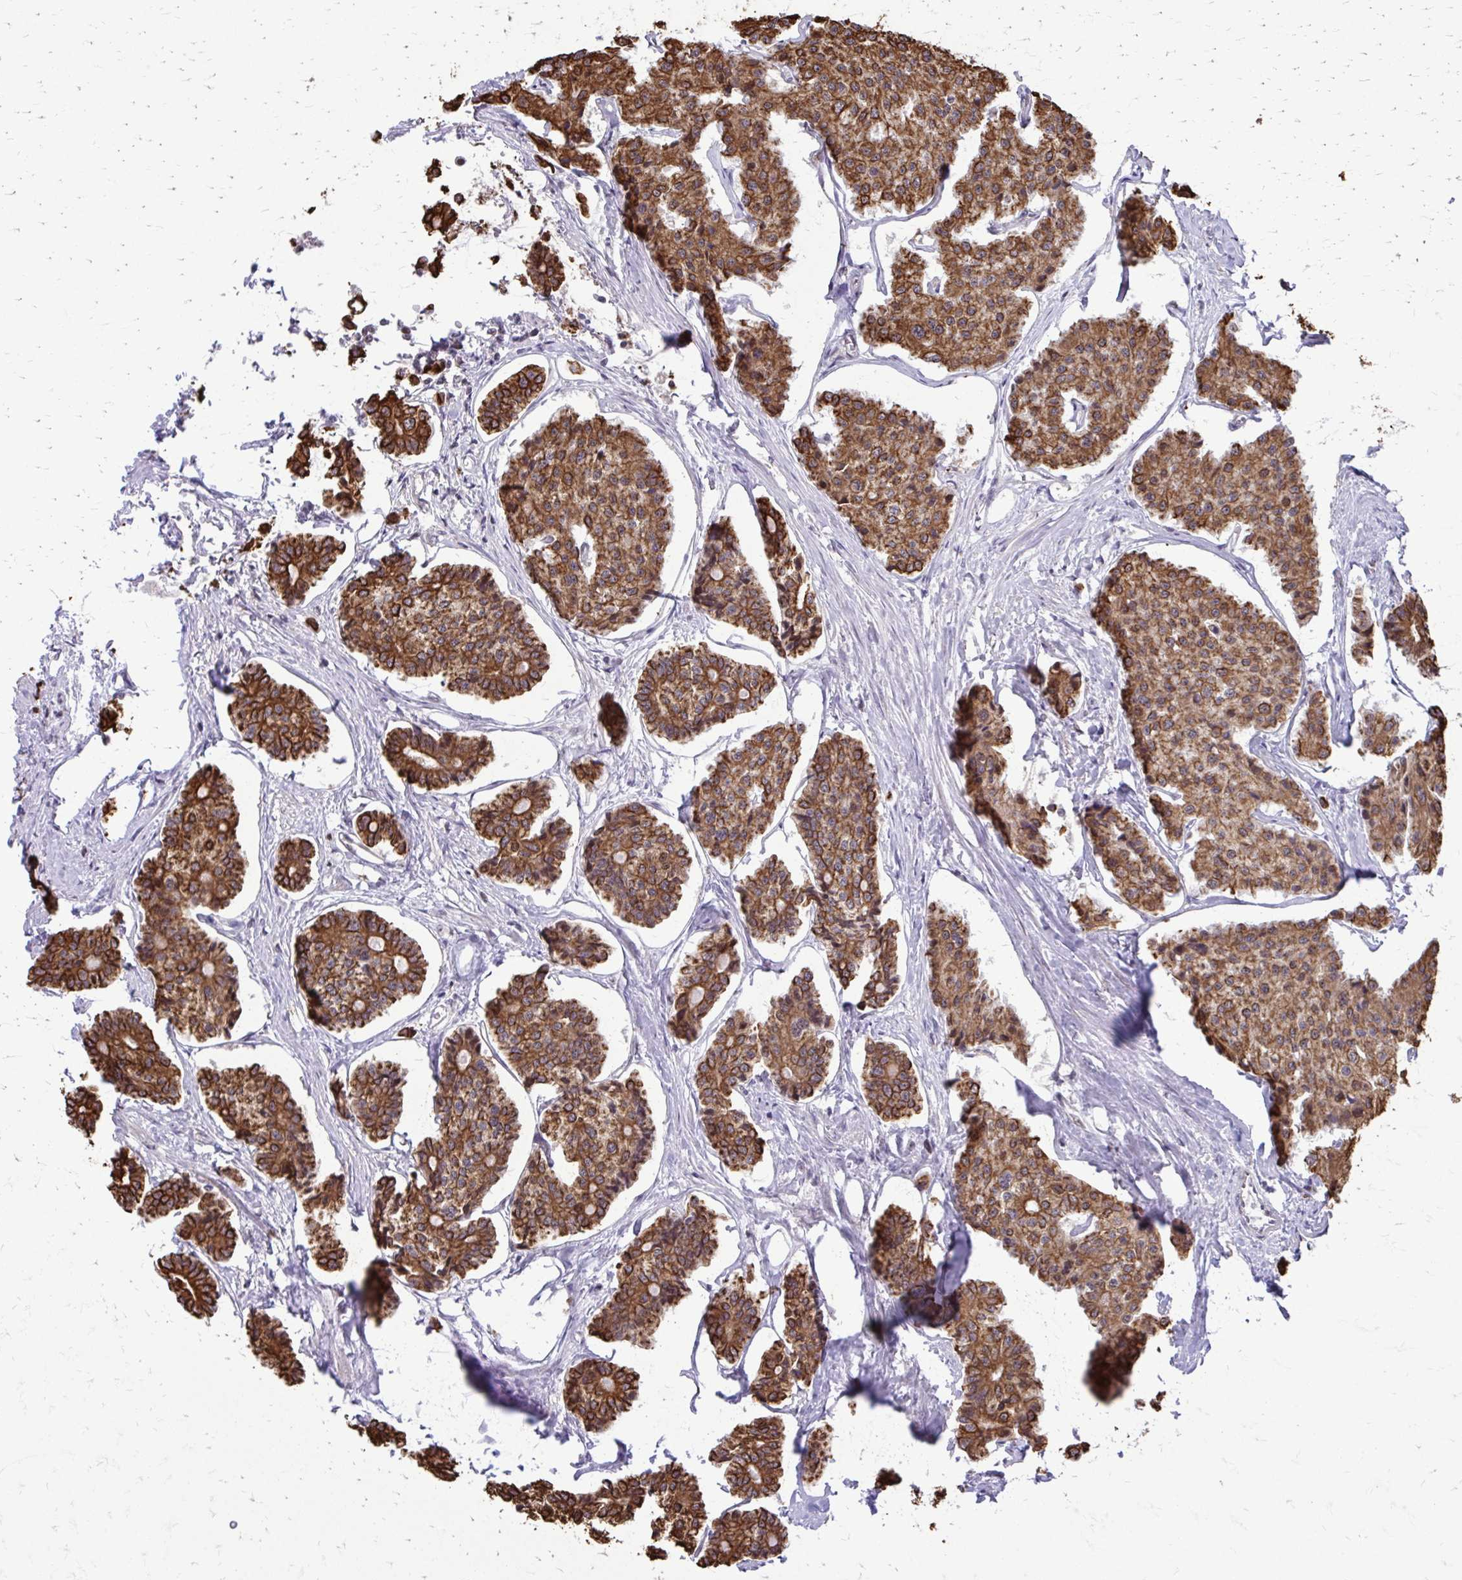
{"staining": {"intensity": "moderate", "quantity": ">75%", "location": "cytoplasmic/membranous,nuclear"}, "tissue": "carcinoid", "cell_type": "Tumor cells", "image_type": "cancer", "snomed": [{"axis": "morphology", "description": "Carcinoid, malignant, NOS"}, {"axis": "topography", "description": "Small intestine"}], "caption": "A high-resolution micrograph shows IHC staining of carcinoid, which demonstrates moderate cytoplasmic/membranous and nuclear expression in about >75% of tumor cells.", "gene": "ANKRD30B", "patient": {"sex": "female", "age": 65}}